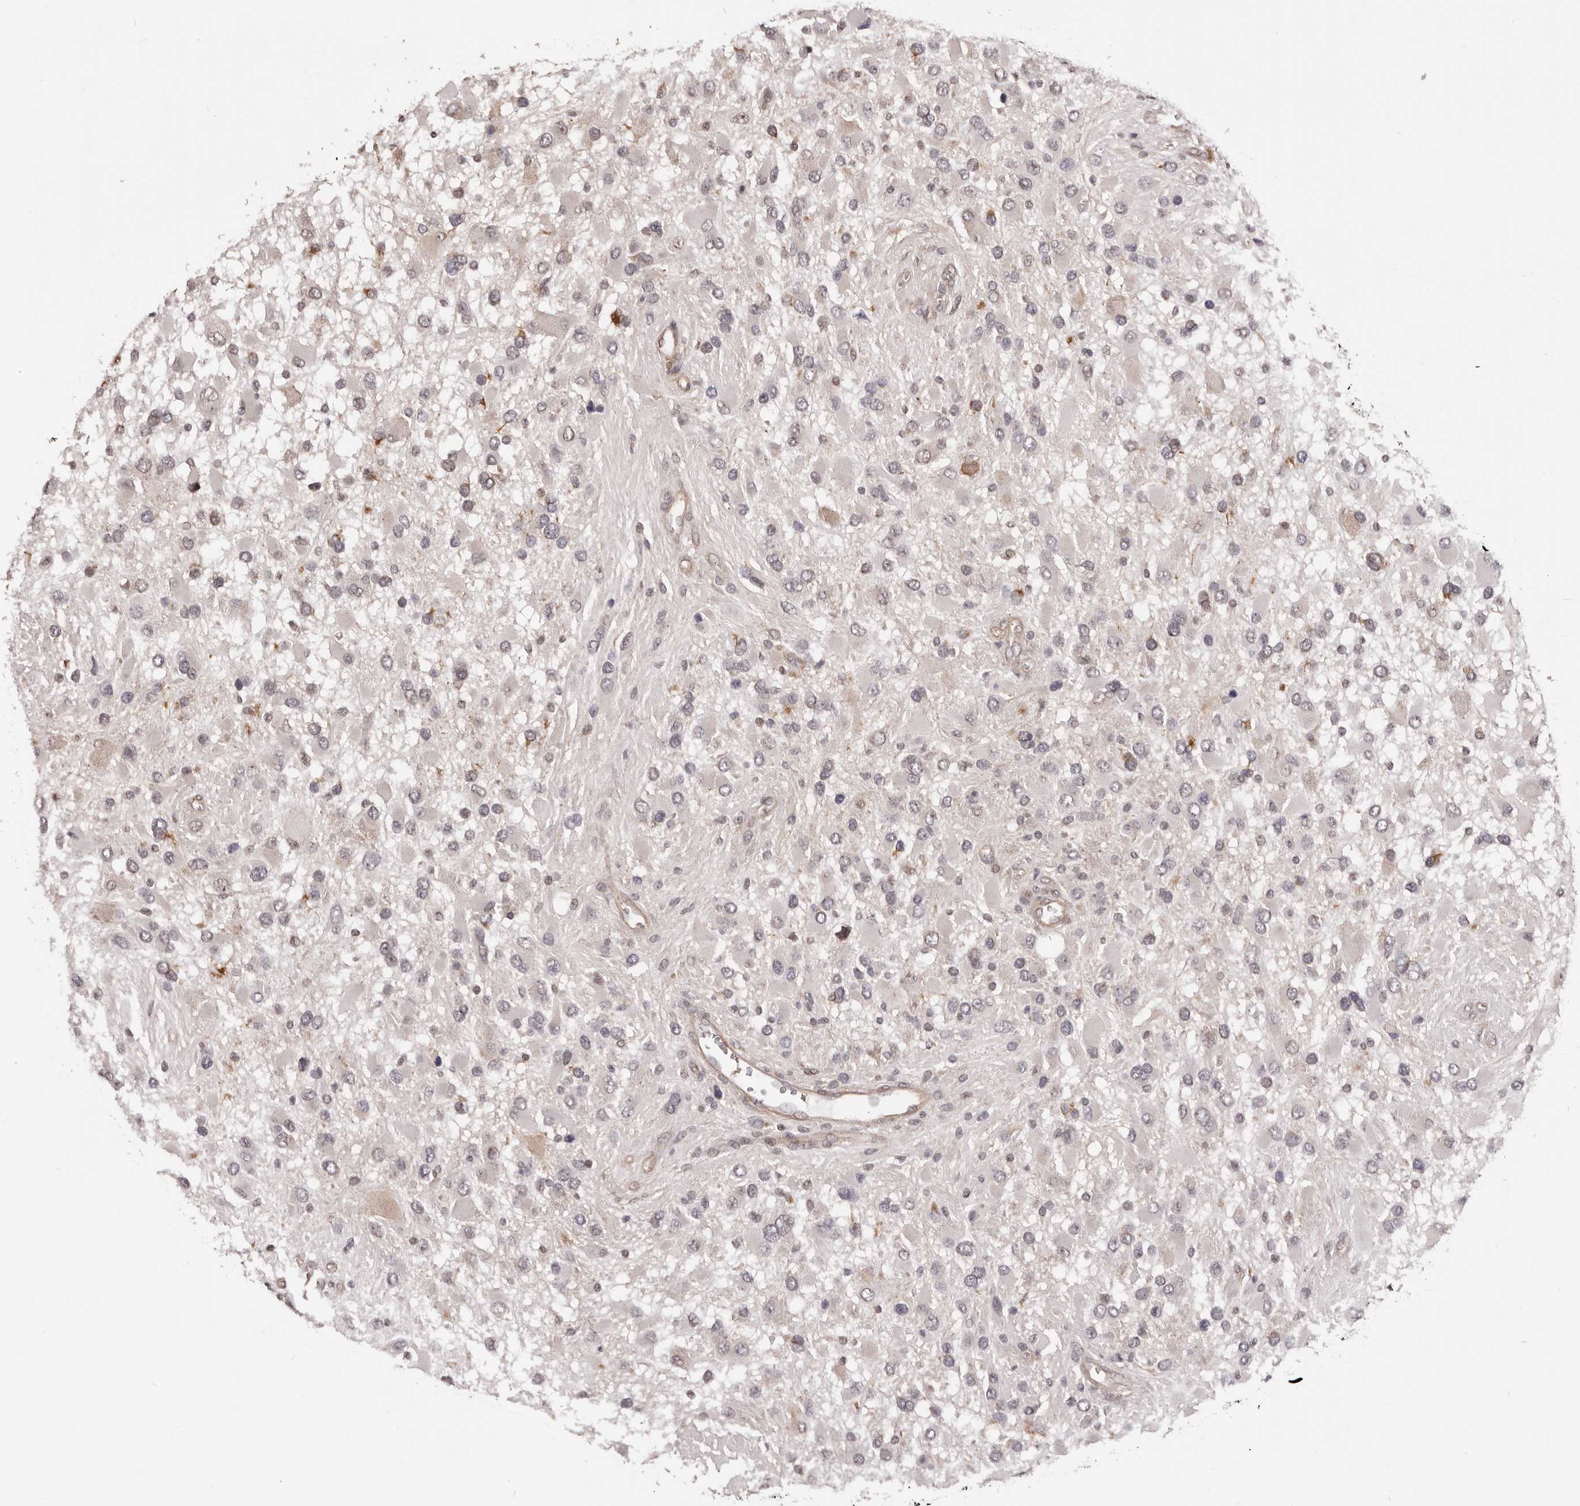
{"staining": {"intensity": "negative", "quantity": "none", "location": "none"}, "tissue": "glioma", "cell_type": "Tumor cells", "image_type": "cancer", "snomed": [{"axis": "morphology", "description": "Glioma, malignant, High grade"}, {"axis": "topography", "description": "Brain"}], "caption": "Immunohistochemical staining of human high-grade glioma (malignant) reveals no significant expression in tumor cells.", "gene": "NOL12", "patient": {"sex": "male", "age": 53}}